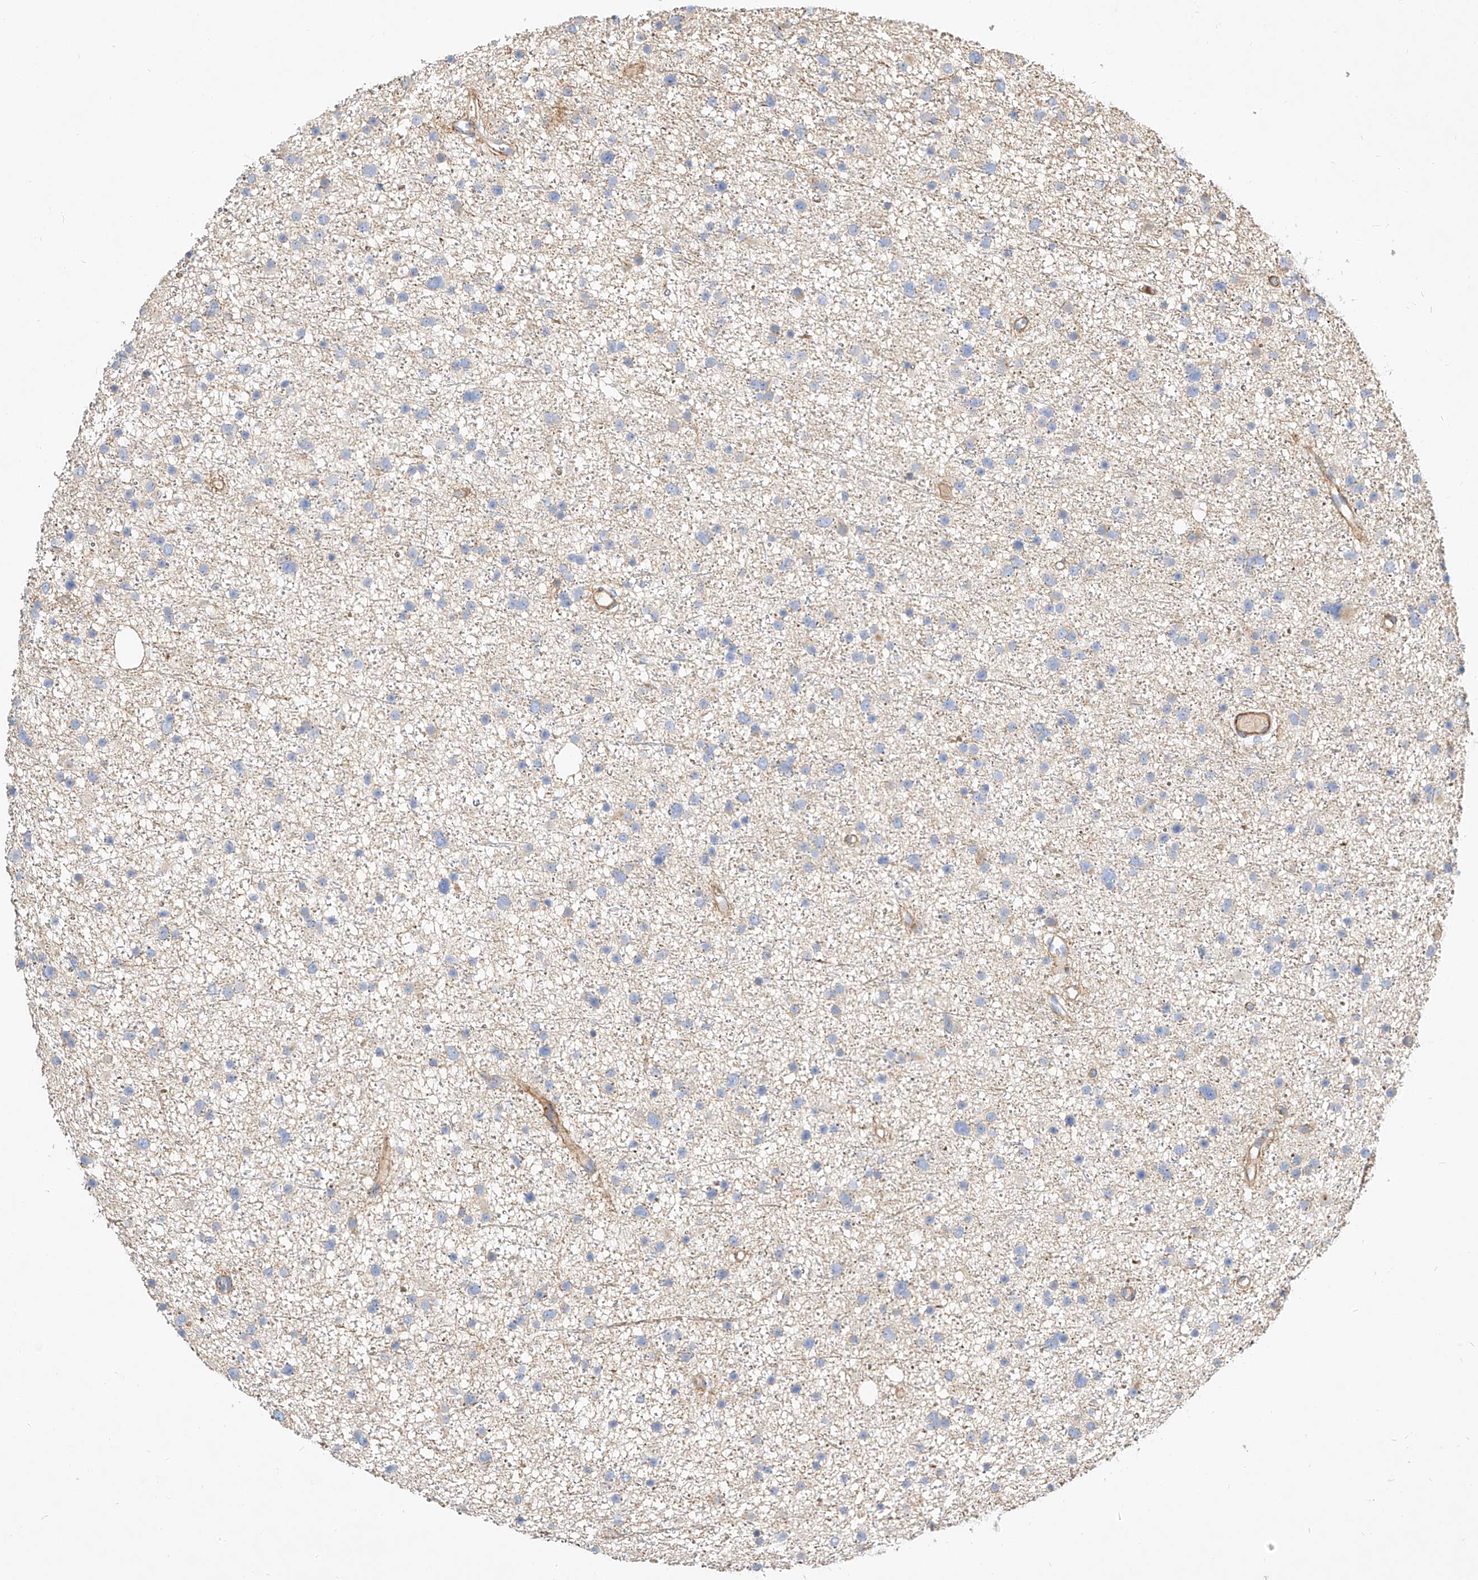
{"staining": {"intensity": "negative", "quantity": "none", "location": "none"}, "tissue": "glioma", "cell_type": "Tumor cells", "image_type": "cancer", "snomed": [{"axis": "morphology", "description": "Glioma, malignant, Low grade"}, {"axis": "topography", "description": "Cerebral cortex"}], "caption": "This is a image of immunohistochemistry (IHC) staining of glioma, which shows no positivity in tumor cells. Brightfield microscopy of IHC stained with DAB (brown) and hematoxylin (blue), captured at high magnification.", "gene": "KCNH5", "patient": {"sex": "female", "age": 39}}